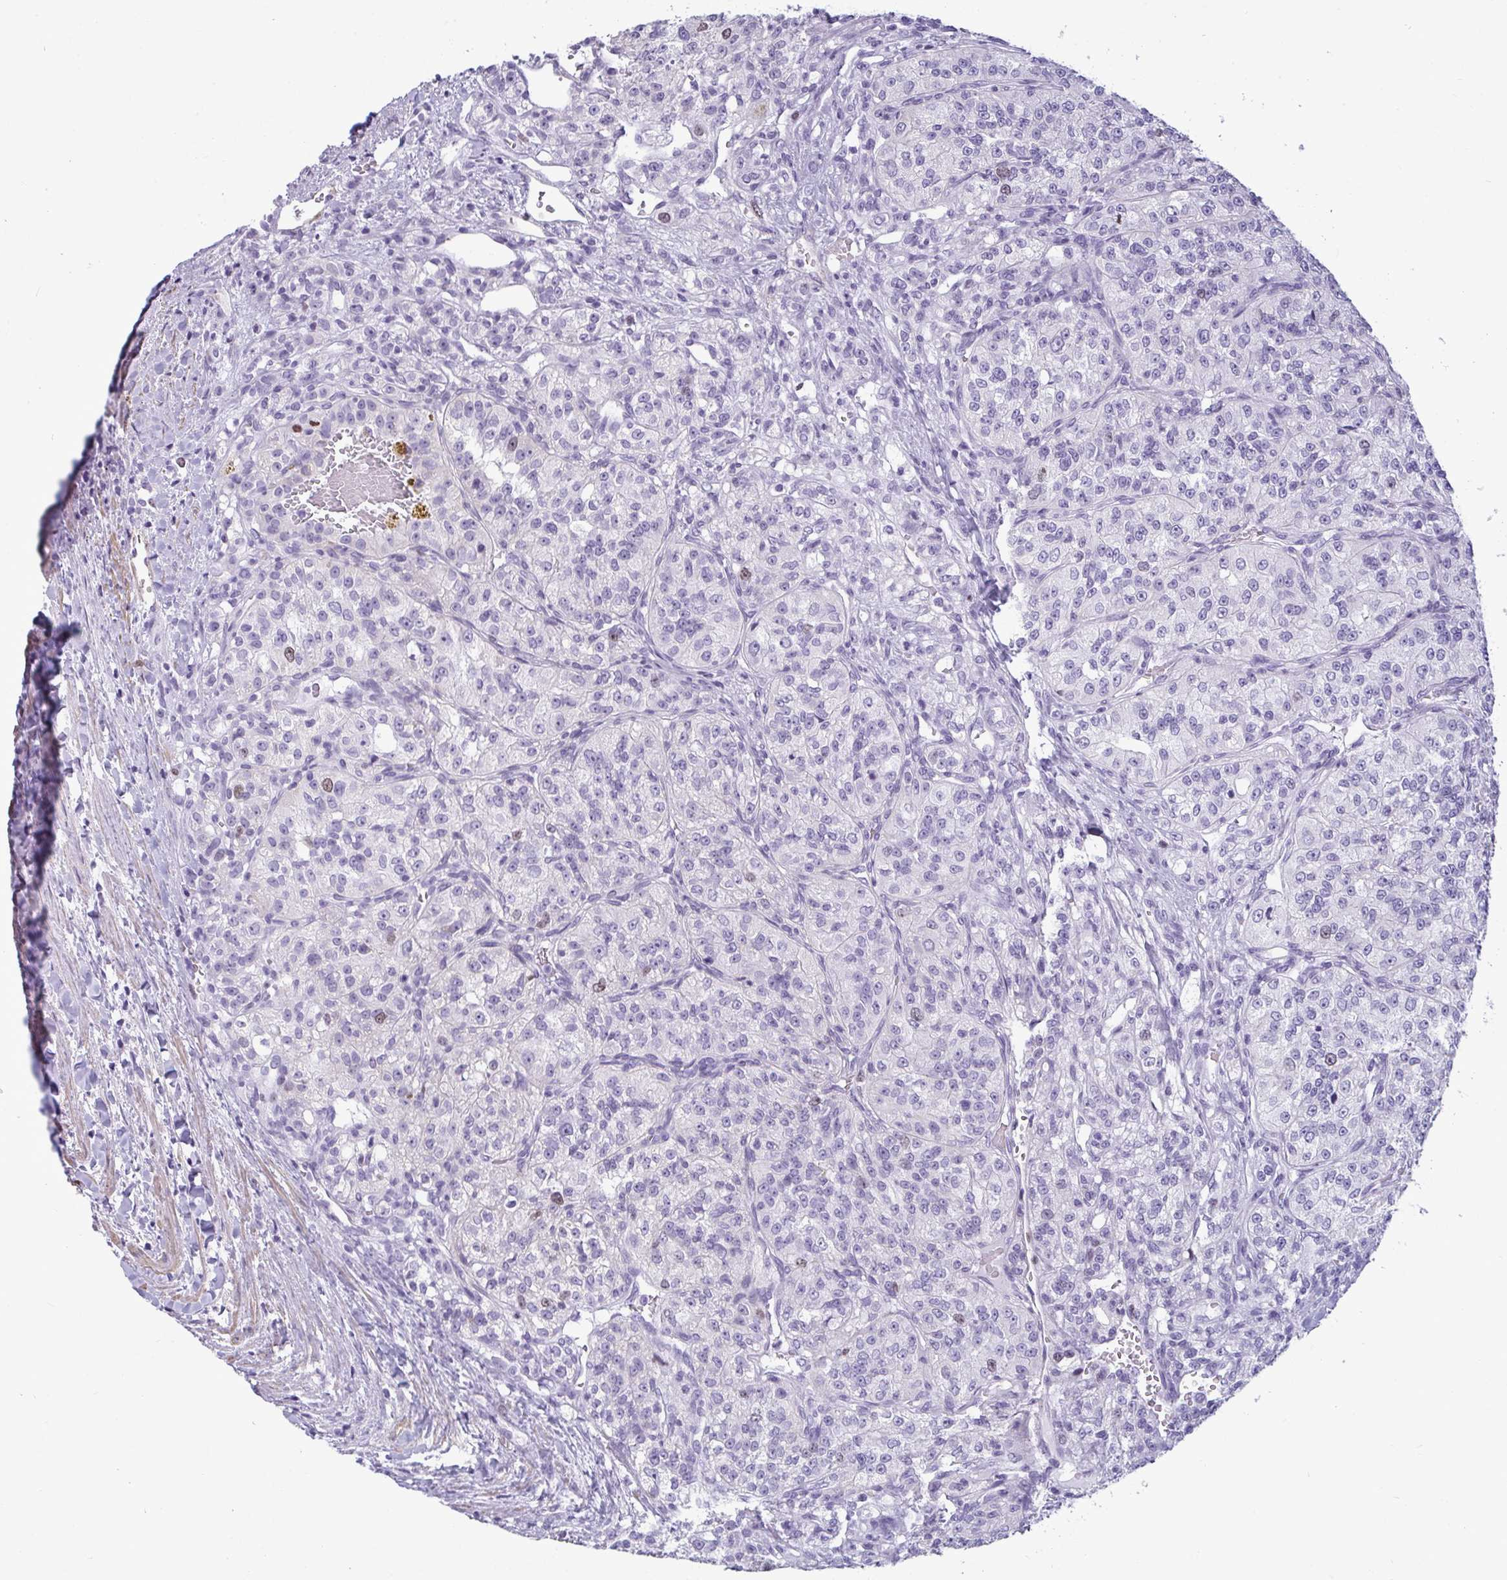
{"staining": {"intensity": "moderate", "quantity": "<25%", "location": "nuclear"}, "tissue": "renal cancer", "cell_type": "Tumor cells", "image_type": "cancer", "snomed": [{"axis": "morphology", "description": "Adenocarcinoma, NOS"}, {"axis": "topography", "description": "Kidney"}], "caption": "Immunohistochemistry (IHC) of renal cancer (adenocarcinoma) exhibits low levels of moderate nuclear expression in approximately <25% of tumor cells.", "gene": "SUZ12", "patient": {"sex": "female", "age": 63}}